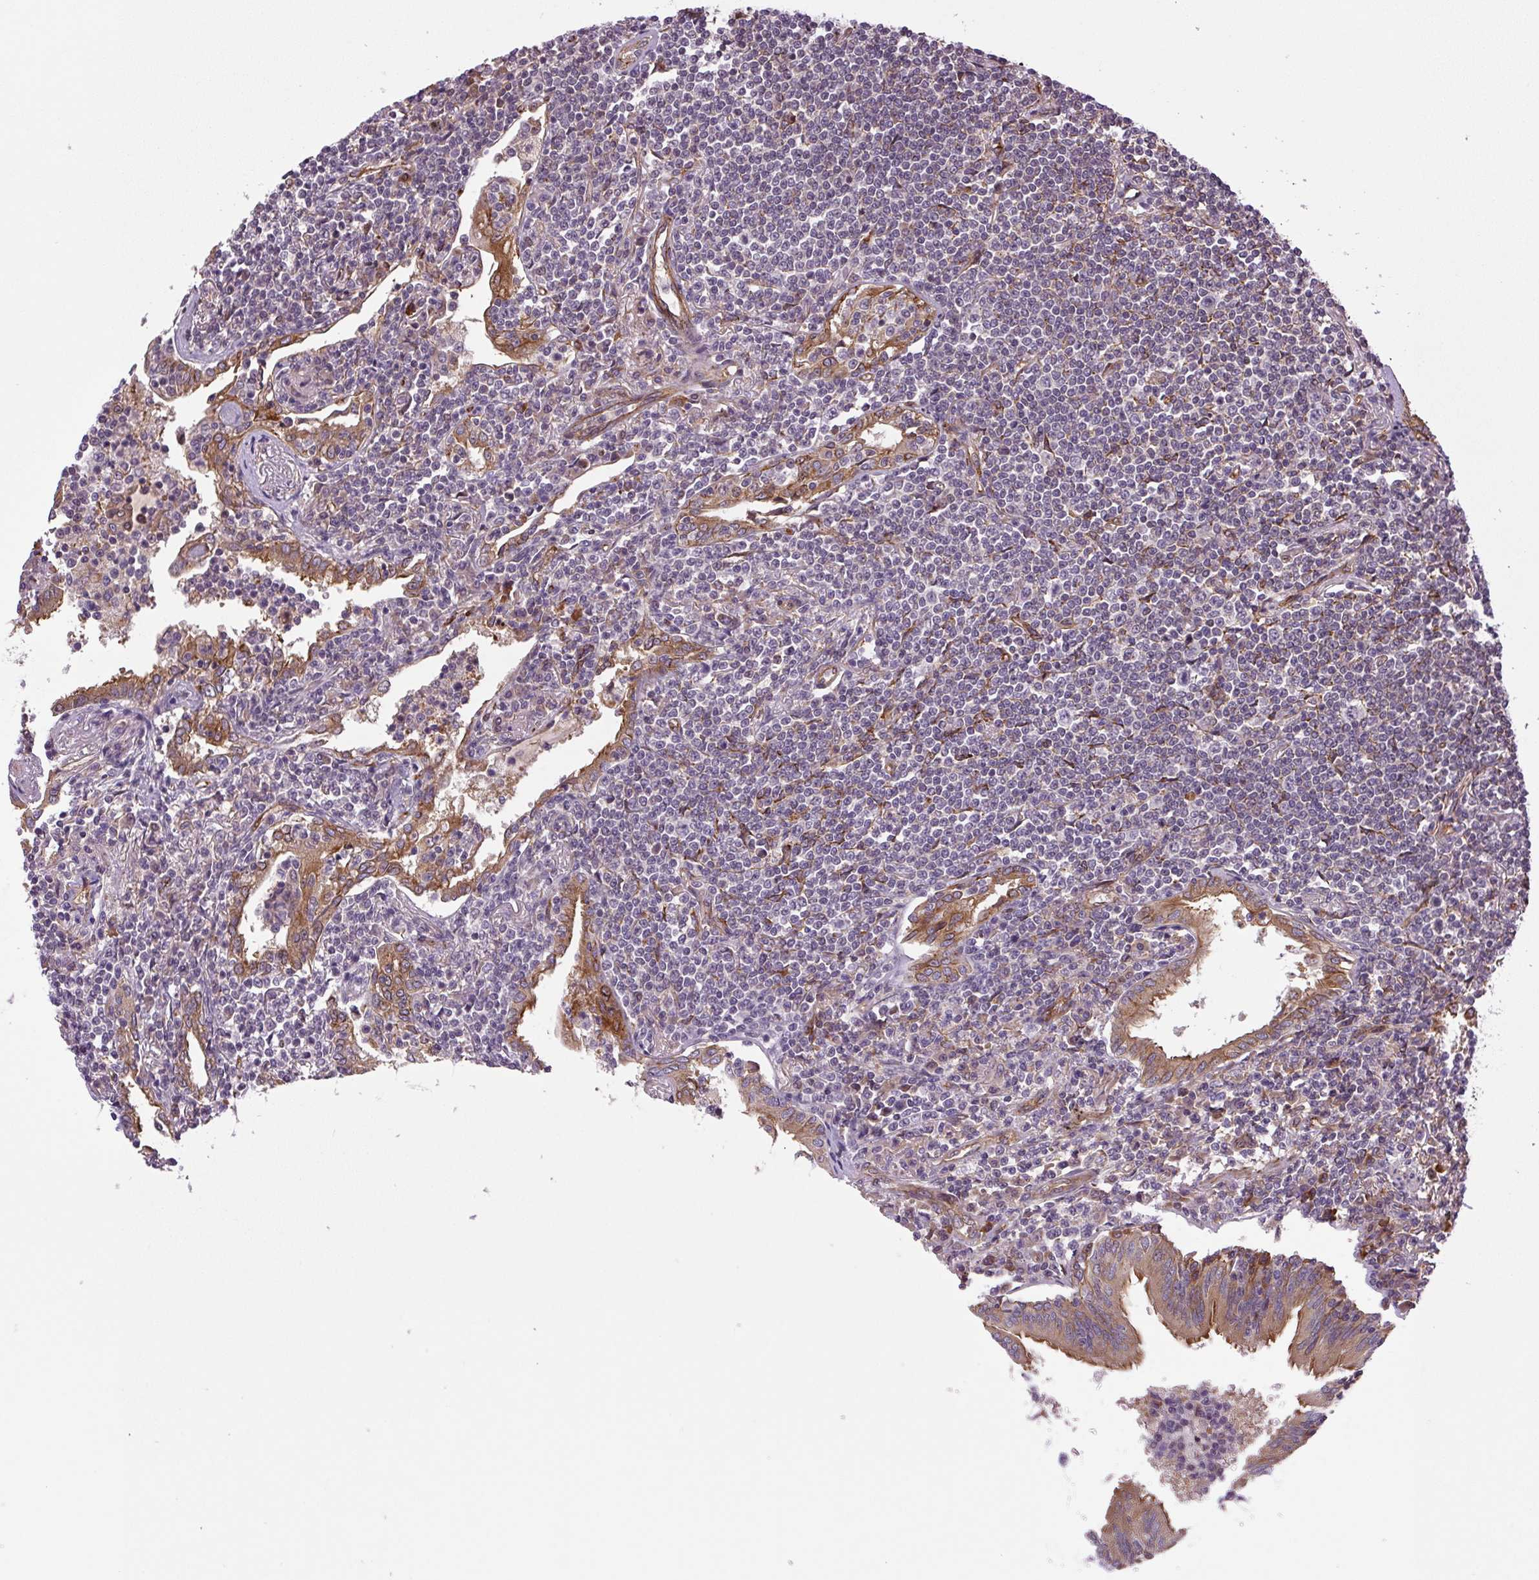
{"staining": {"intensity": "negative", "quantity": "none", "location": "none"}, "tissue": "lymphoma", "cell_type": "Tumor cells", "image_type": "cancer", "snomed": [{"axis": "morphology", "description": "Malignant lymphoma, non-Hodgkin's type, Low grade"}, {"axis": "topography", "description": "Lung"}], "caption": "DAB (3,3'-diaminobenzidine) immunohistochemical staining of human lymphoma demonstrates no significant staining in tumor cells.", "gene": "SEPTIN10", "patient": {"sex": "female", "age": 71}}